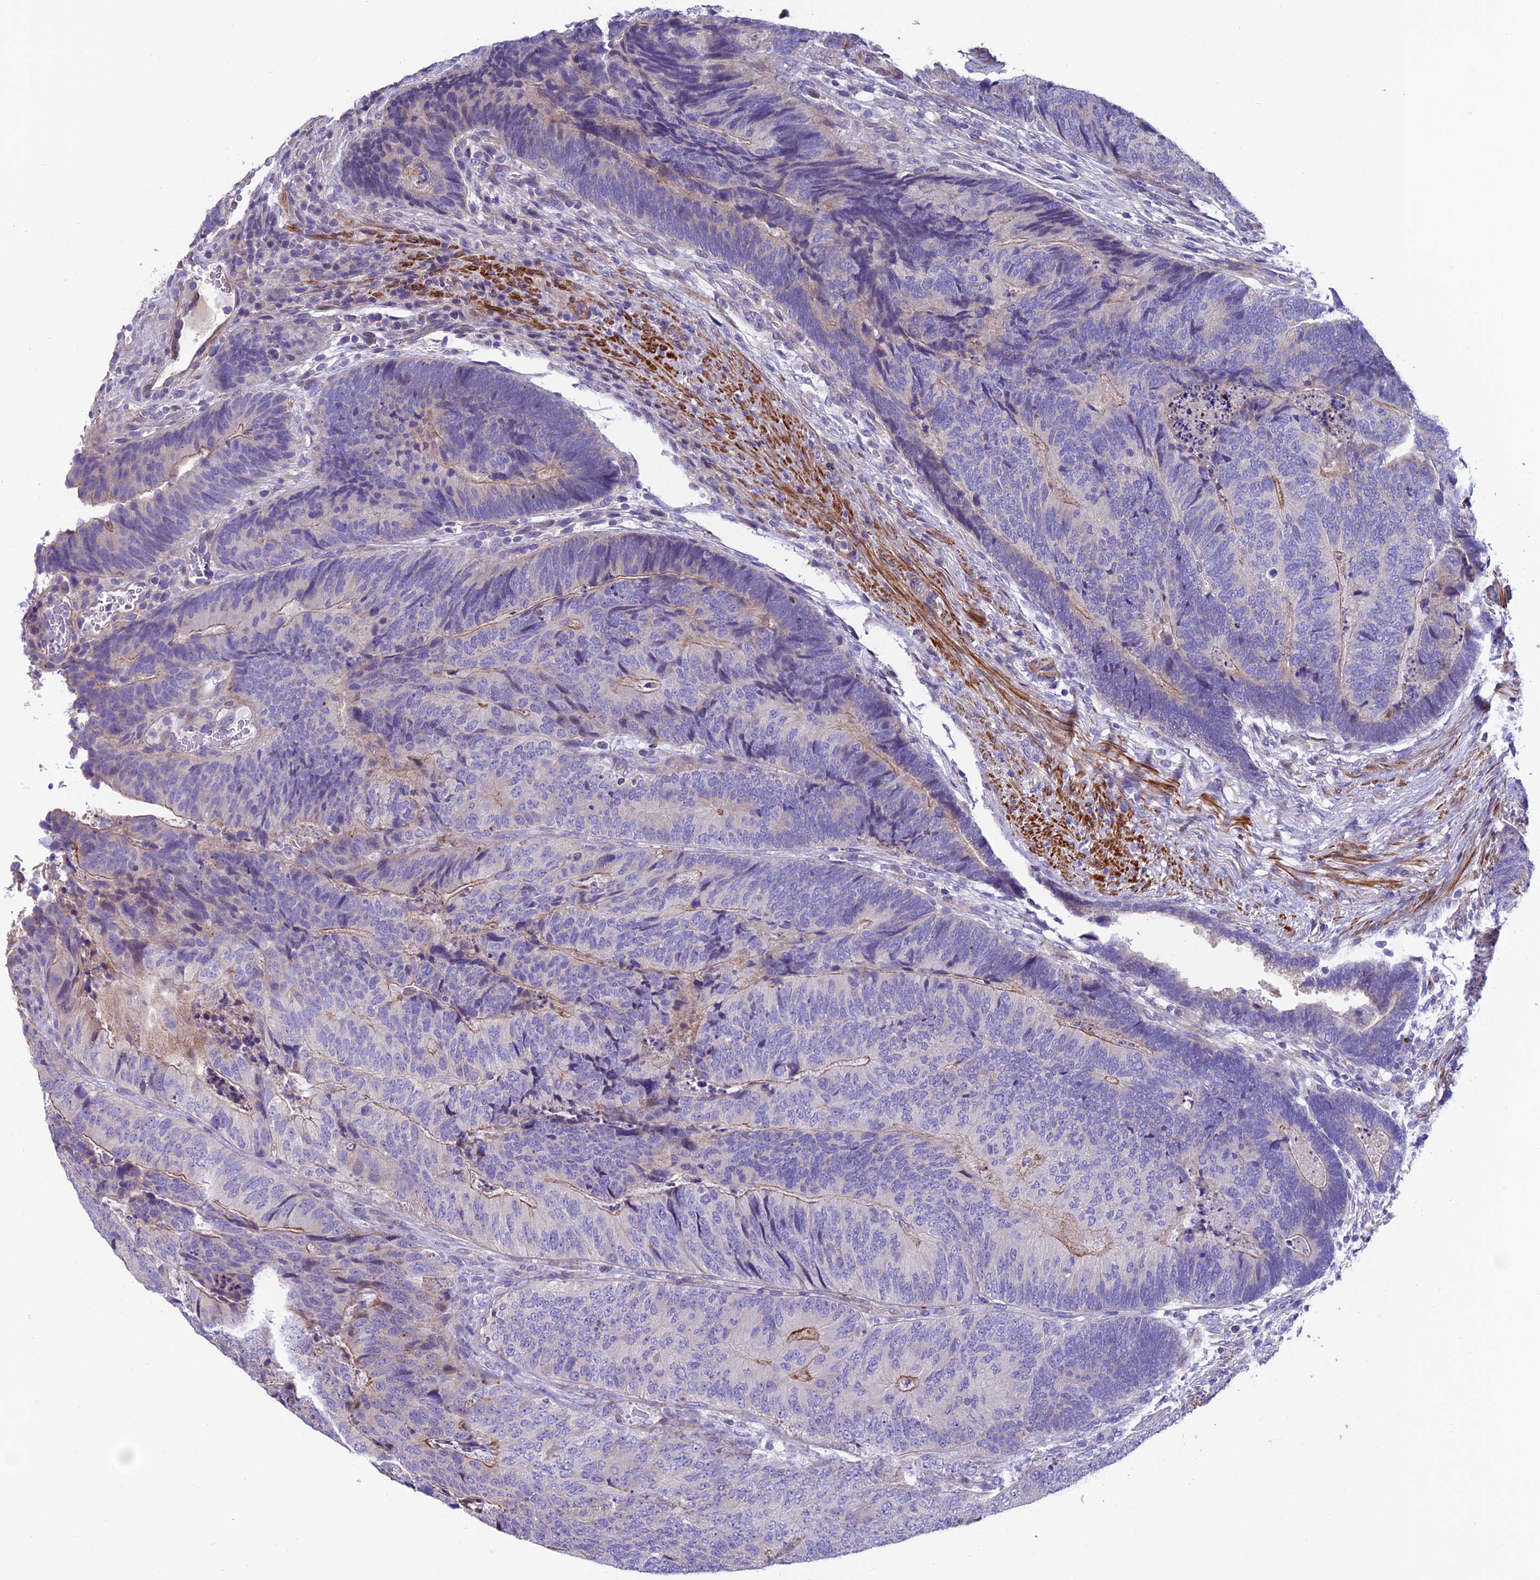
{"staining": {"intensity": "weak", "quantity": "<25%", "location": "cytoplasmic/membranous"}, "tissue": "colorectal cancer", "cell_type": "Tumor cells", "image_type": "cancer", "snomed": [{"axis": "morphology", "description": "Adenocarcinoma, NOS"}, {"axis": "topography", "description": "Colon"}], "caption": "Immunohistochemical staining of colorectal adenocarcinoma displays no significant staining in tumor cells. (IHC, brightfield microscopy, high magnification).", "gene": "FAM178B", "patient": {"sex": "female", "age": 67}}